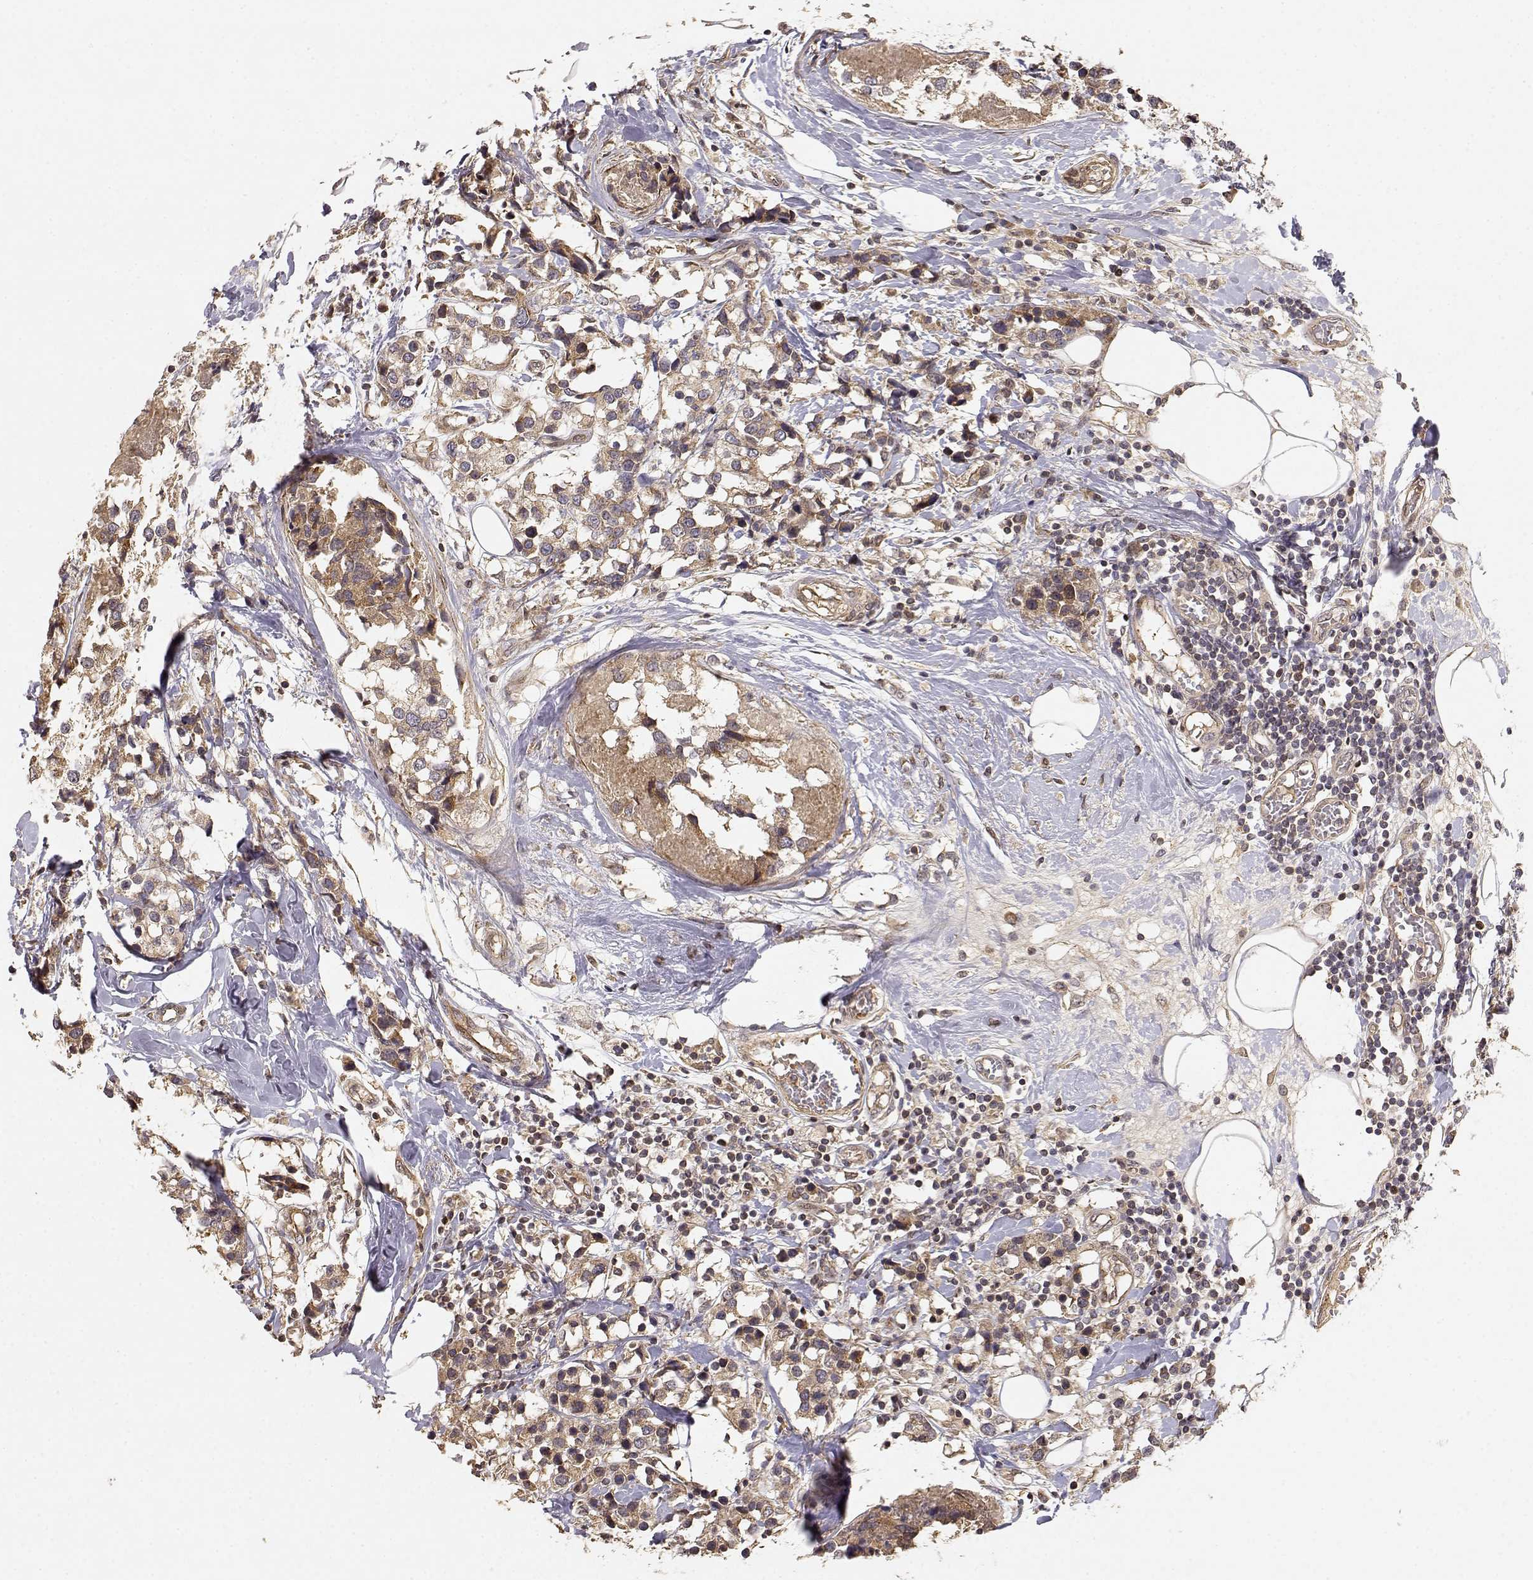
{"staining": {"intensity": "weak", "quantity": ">75%", "location": "cytoplasmic/membranous"}, "tissue": "breast cancer", "cell_type": "Tumor cells", "image_type": "cancer", "snomed": [{"axis": "morphology", "description": "Lobular carcinoma"}, {"axis": "topography", "description": "Breast"}], "caption": "Protein analysis of lobular carcinoma (breast) tissue exhibits weak cytoplasmic/membranous staining in about >75% of tumor cells.", "gene": "PICK1", "patient": {"sex": "female", "age": 59}}